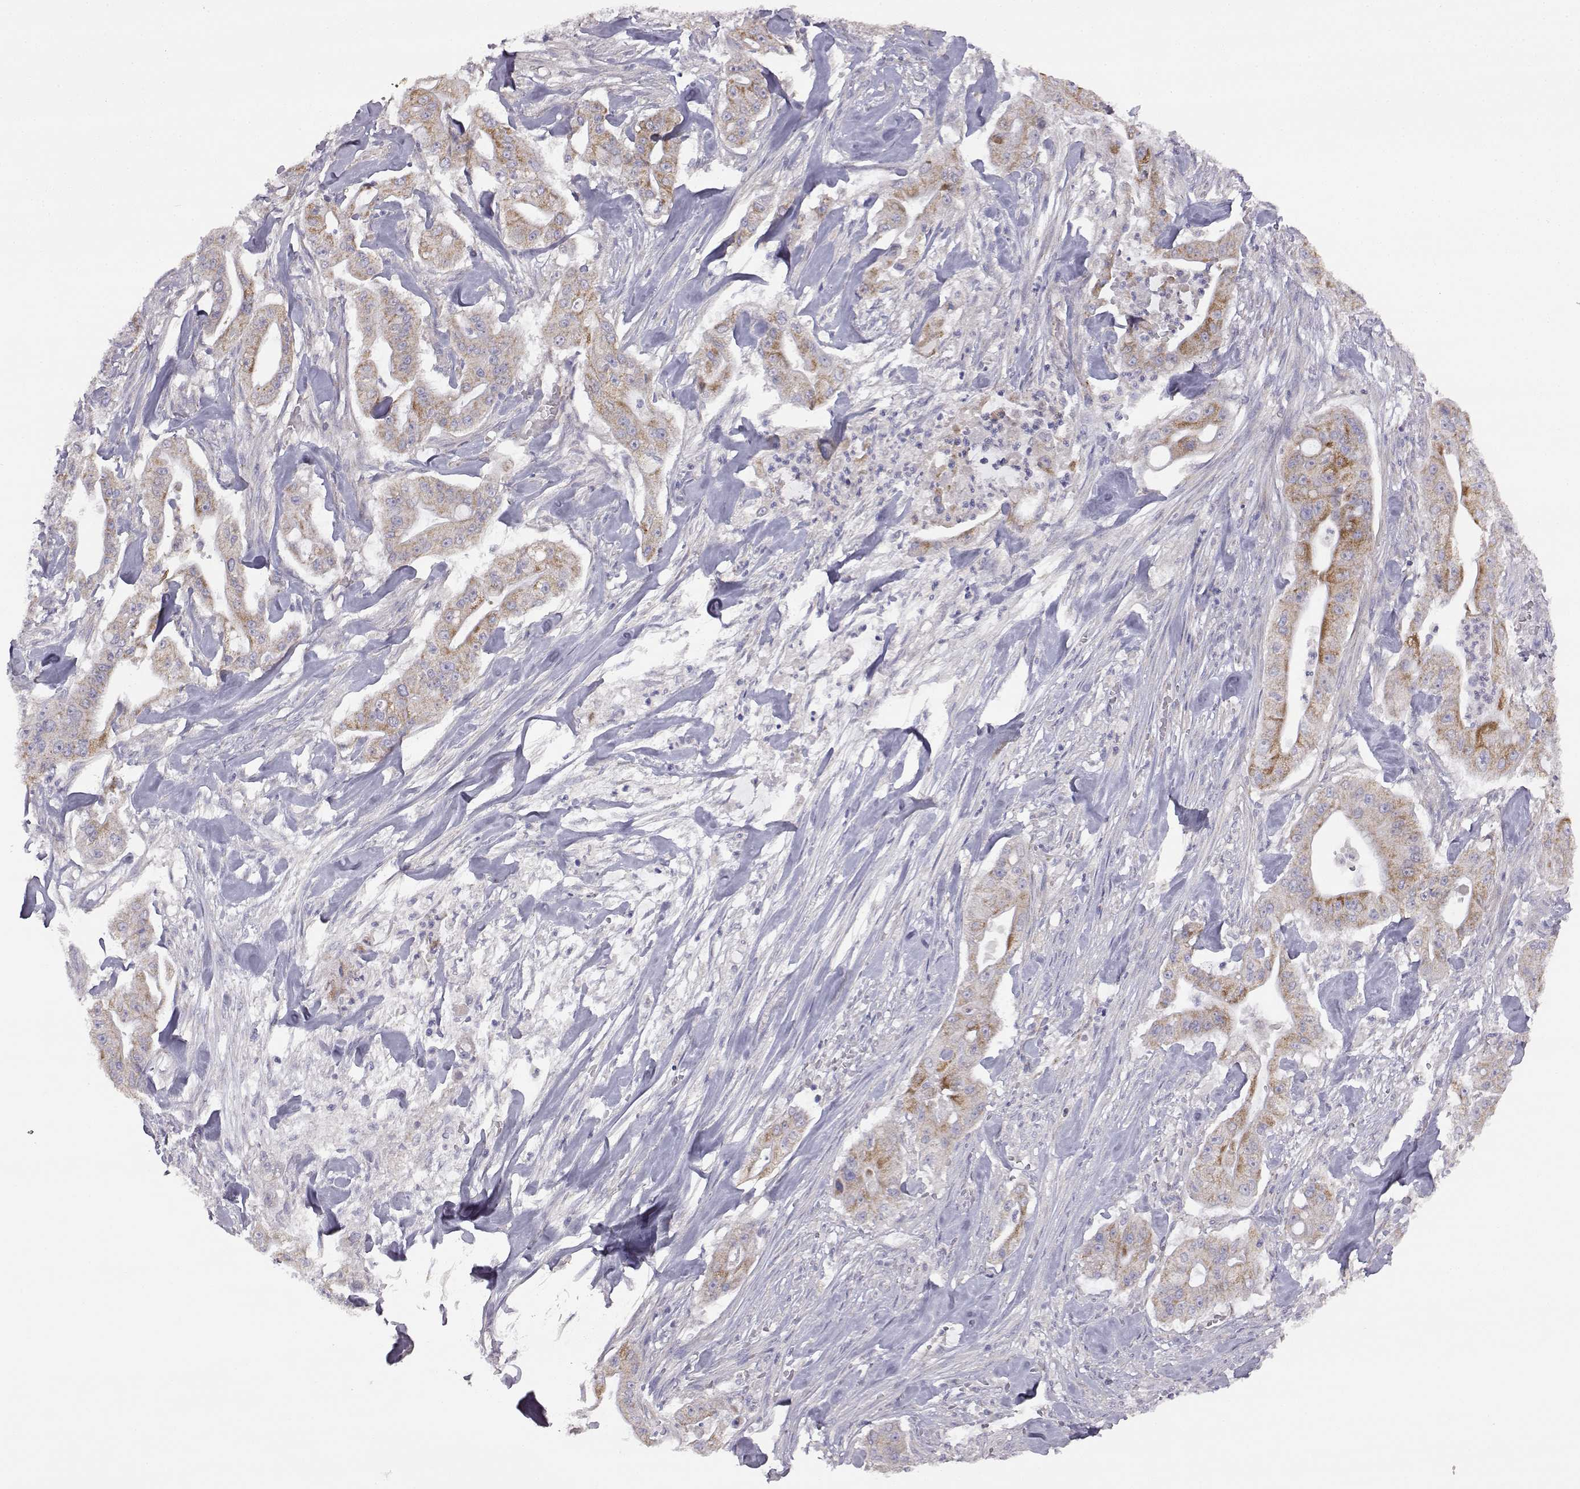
{"staining": {"intensity": "weak", "quantity": "25%-75%", "location": "cytoplasmic/membranous"}, "tissue": "pancreatic cancer", "cell_type": "Tumor cells", "image_type": "cancer", "snomed": [{"axis": "morphology", "description": "Normal tissue, NOS"}, {"axis": "morphology", "description": "Inflammation, NOS"}, {"axis": "morphology", "description": "Adenocarcinoma, NOS"}, {"axis": "topography", "description": "Pancreas"}], "caption": "Weak cytoplasmic/membranous protein staining is identified in about 25%-75% of tumor cells in adenocarcinoma (pancreatic).", "gene": "DDC", "patient": {"sex": "male", "age": 57}}